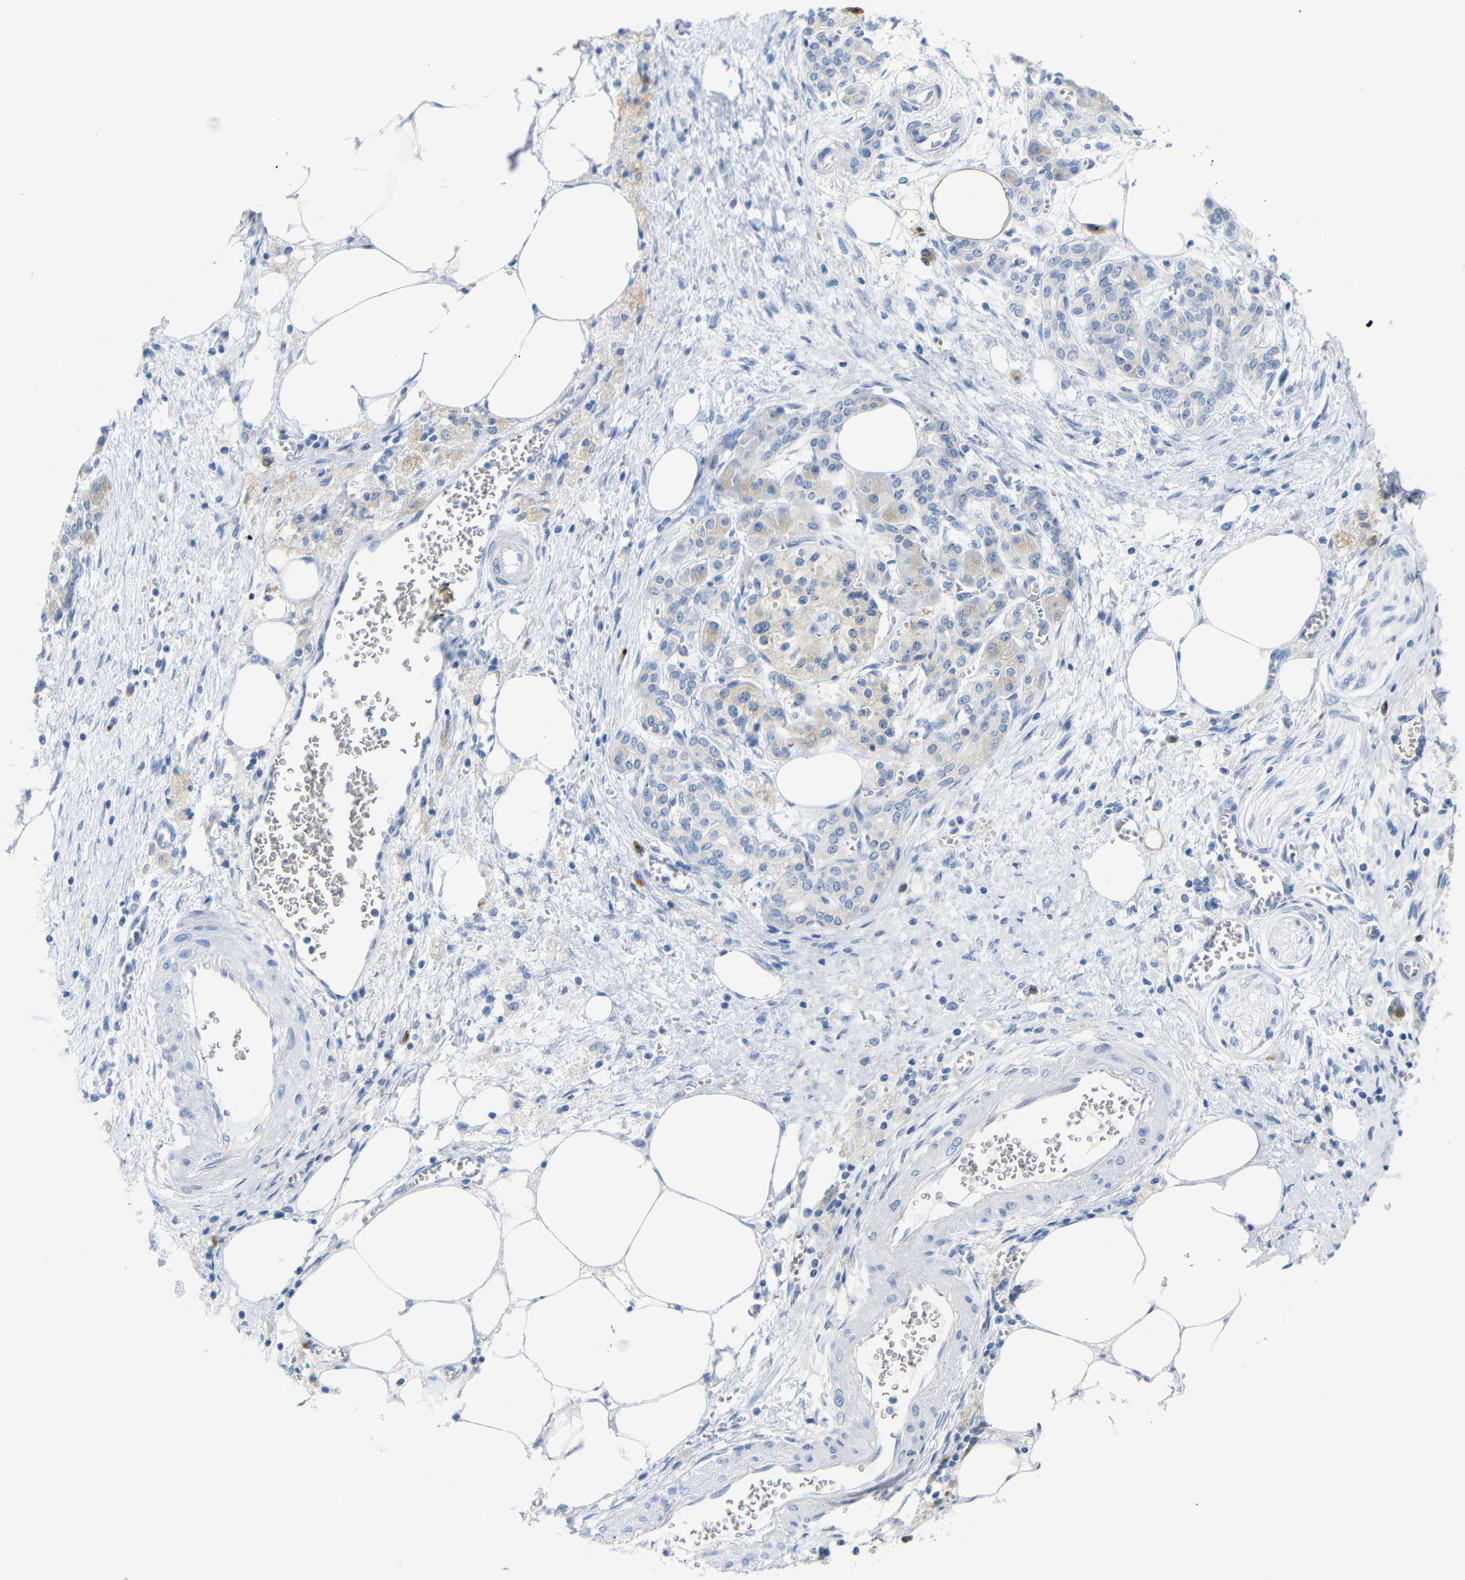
{"staining": {"intensity": "weak", "quantity": "<25%", "location": "cytoplasmic/membranous"}, "tissue": "pancreatic cancer", "cell_type": "Tumor cells", "image_type": "cancer", "snomed": [{"axis": "morphology", "description": "Adenocarcinoma, NOS"}, {"axis": "topography", "description": "Pancreas"}], "caption": "The micrograph demonstrates no significant staining in tumor cells of adenocarcinoma (pancreatic).", "gene": "FCRL1", "patient": {"sex": "female", "age": 70}}